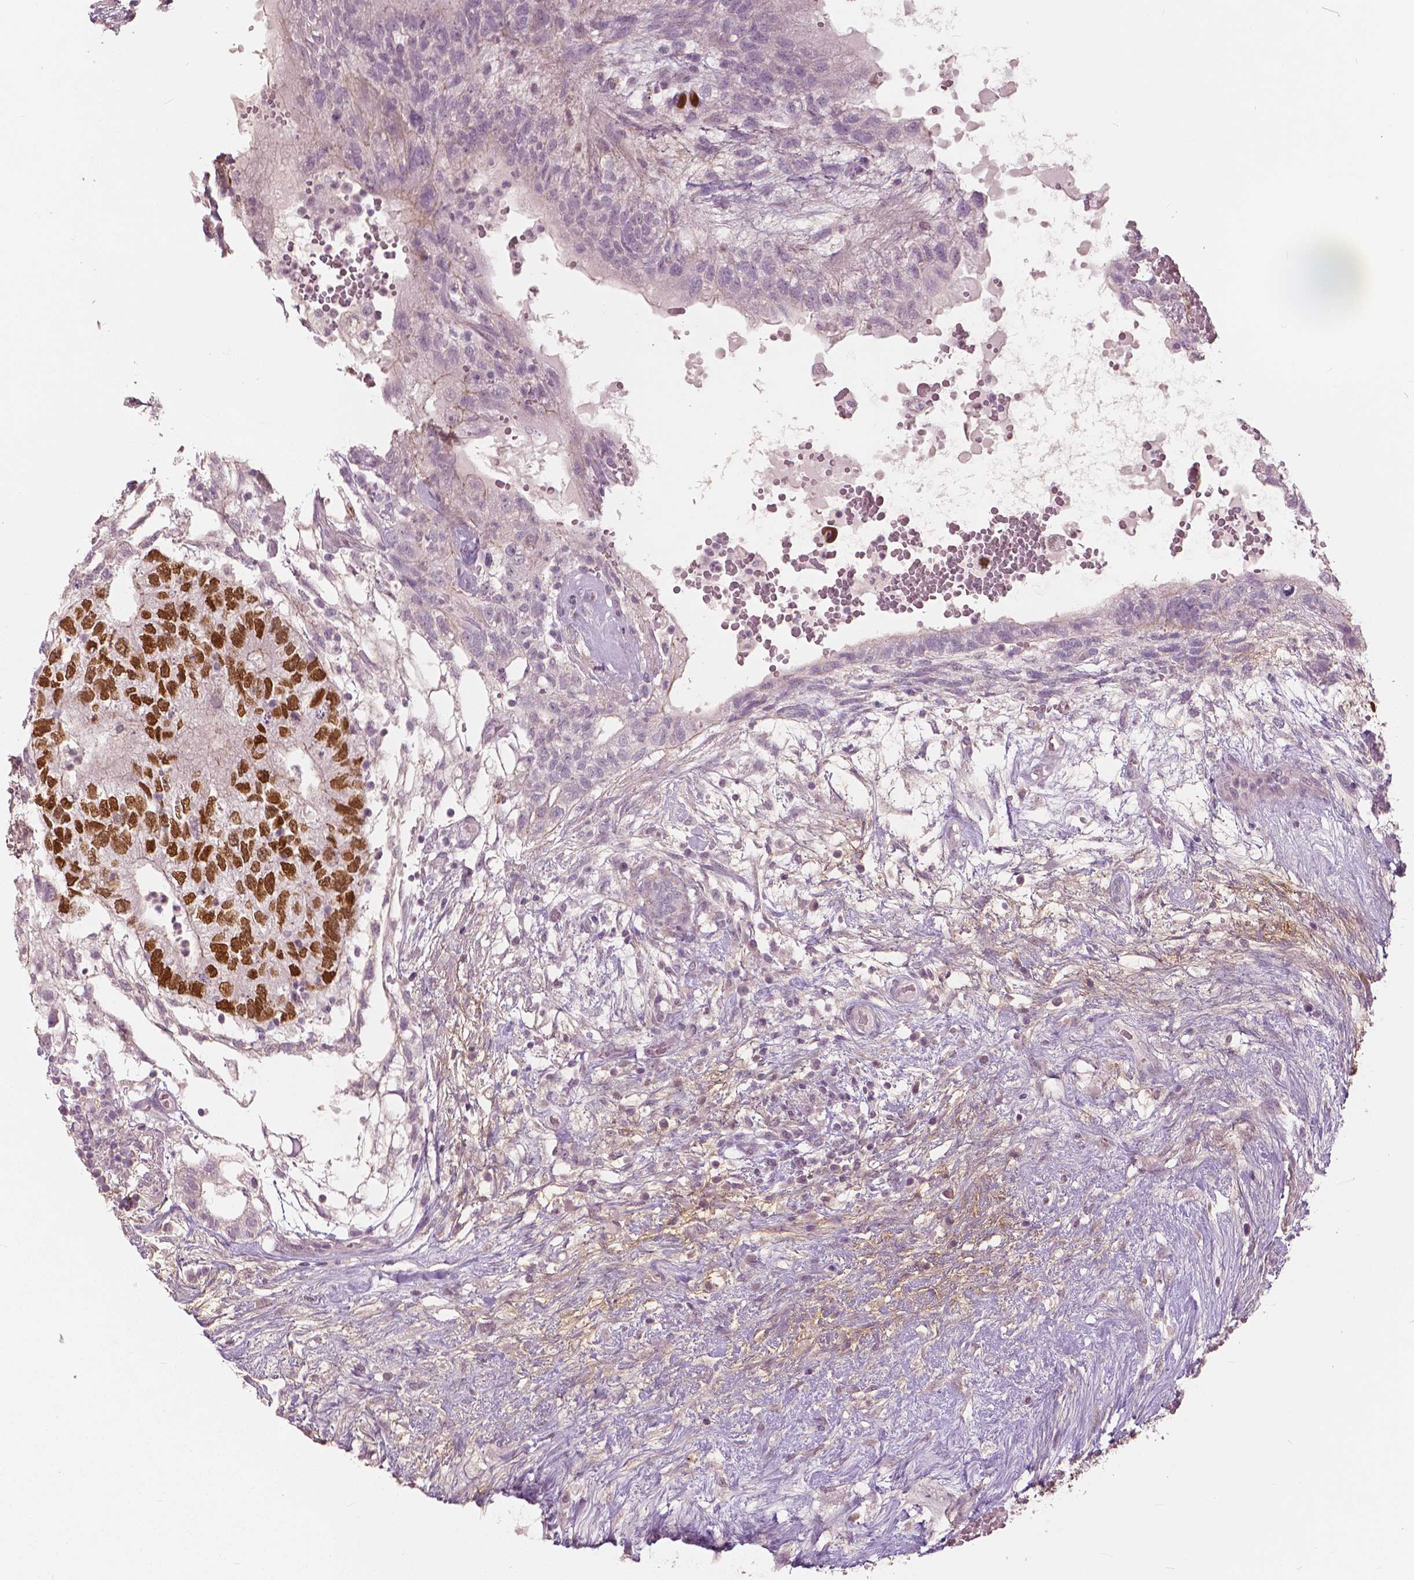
{"staining": {"intensity": "strong", "quantity": "25%-75%", "location": "nuclear"}, "tissue": "testis cancer", "cell_type": "Tumor cells", "image_type": "cancer", "snomed": [{"axis": "morphology", "description": "Normal tissue, NOS"}, {"axis": "morphology", "description": "Carcinoma, Embryonal, NOS"}, {"axis": "topography", "description": "Testis"}], "caption": "An IHC image of neoplastic tissue is shown. Protein staining in brown shows strong nuclear positivity in testis embryonal carcinoma within tumor cells.", "gene": "NANOG", "patient": {"sex": "male", "age": 32}}